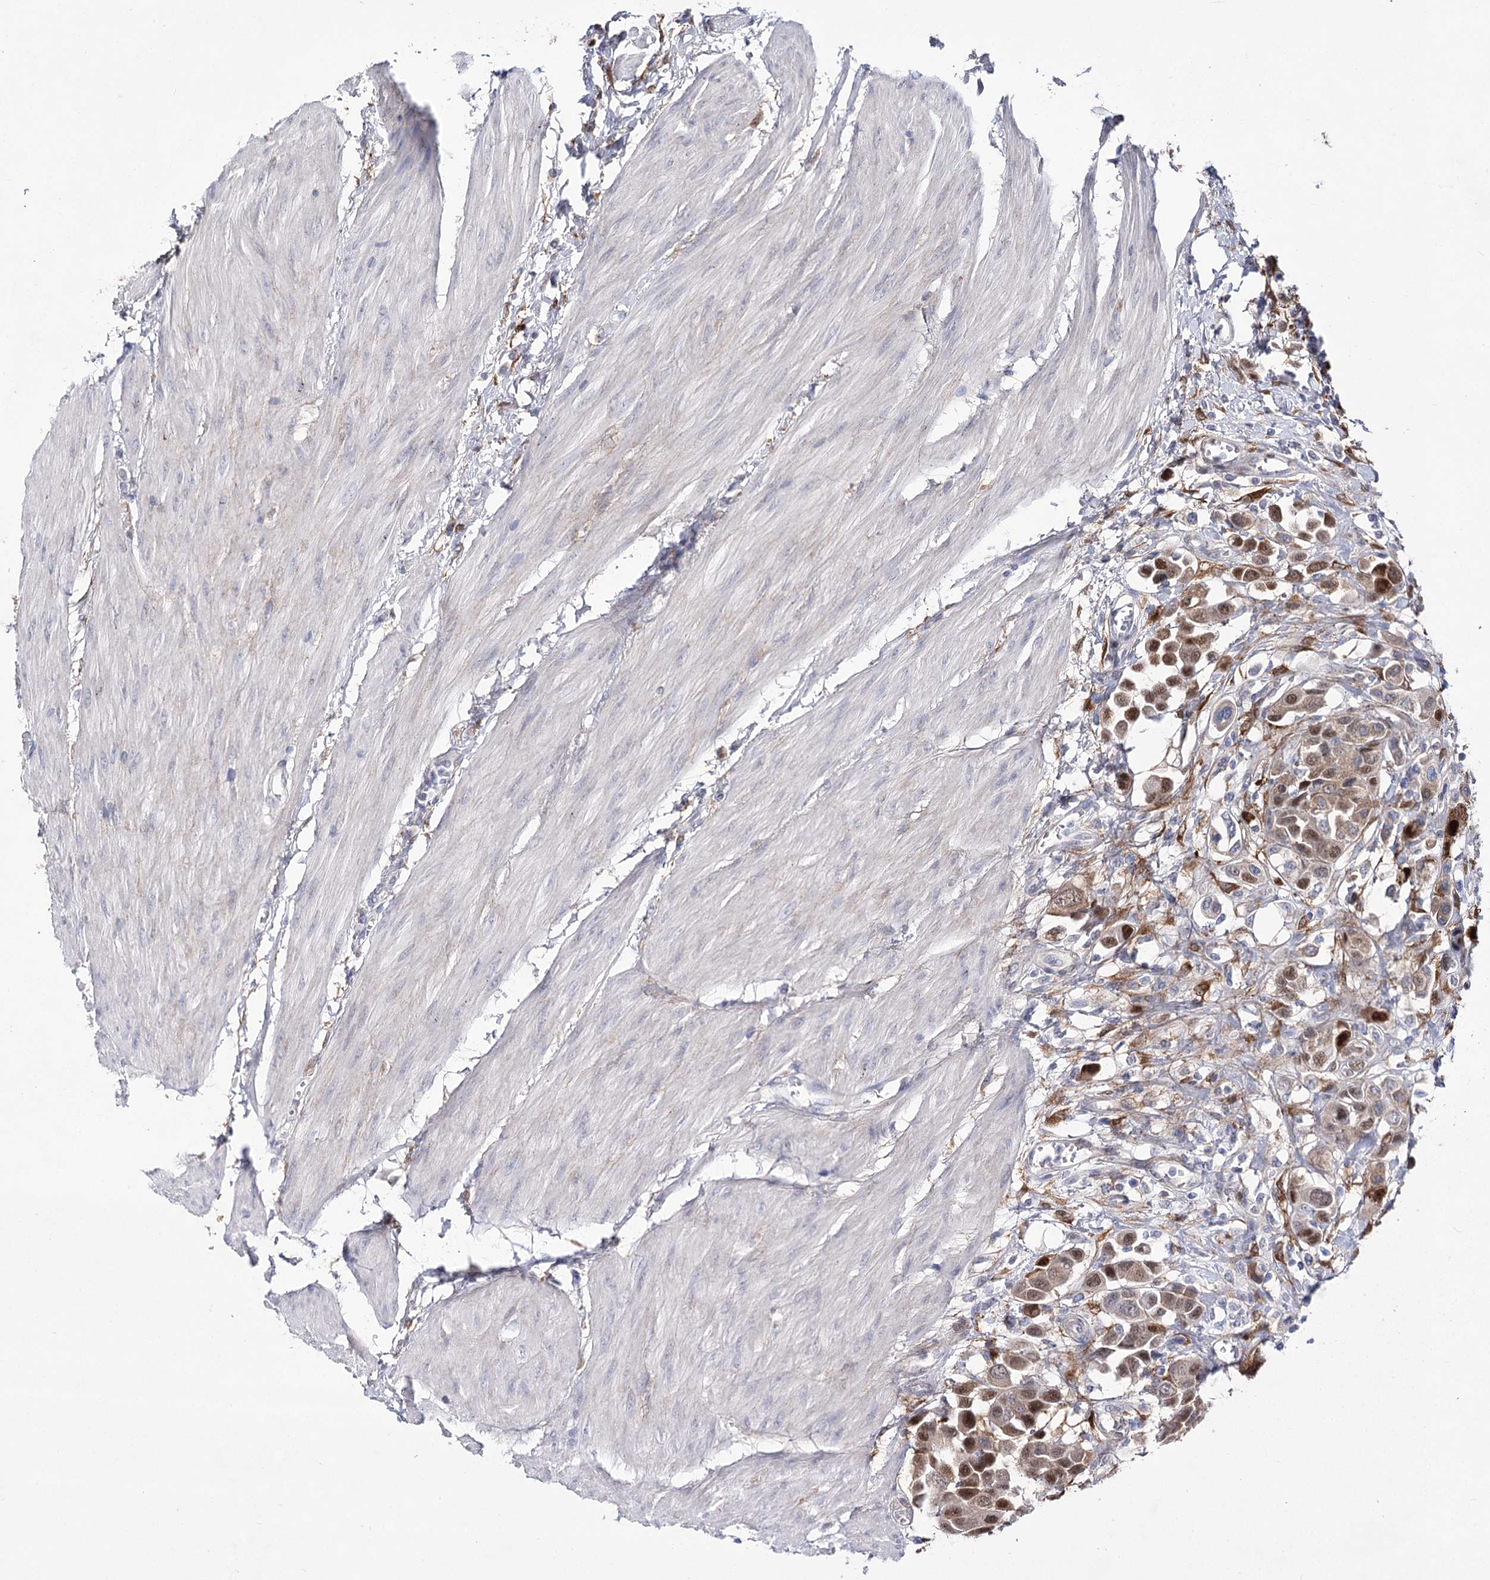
{"staining": {"intensity": "moderate", "quantity": ">75%", "location": "cytoplasmic/membranous,nuclear"}, "tissue": "urothelial cancer", "cell_type": "Tumor cells", "image_type": "cancer", "snomed": [{"axis": "morphology", "description": "Urothelial carcinoma, High grade"}, {"axis": "topography", "description": "Urinary bladder"}], "caption": "High-grade urothelial carcinoma tissue shows moderate cytoplasmic/membranous and nuclear positivity in about >75% of tumor cells", "gene": "UGDH", "patient": {"sex": "male", "age": 50}}